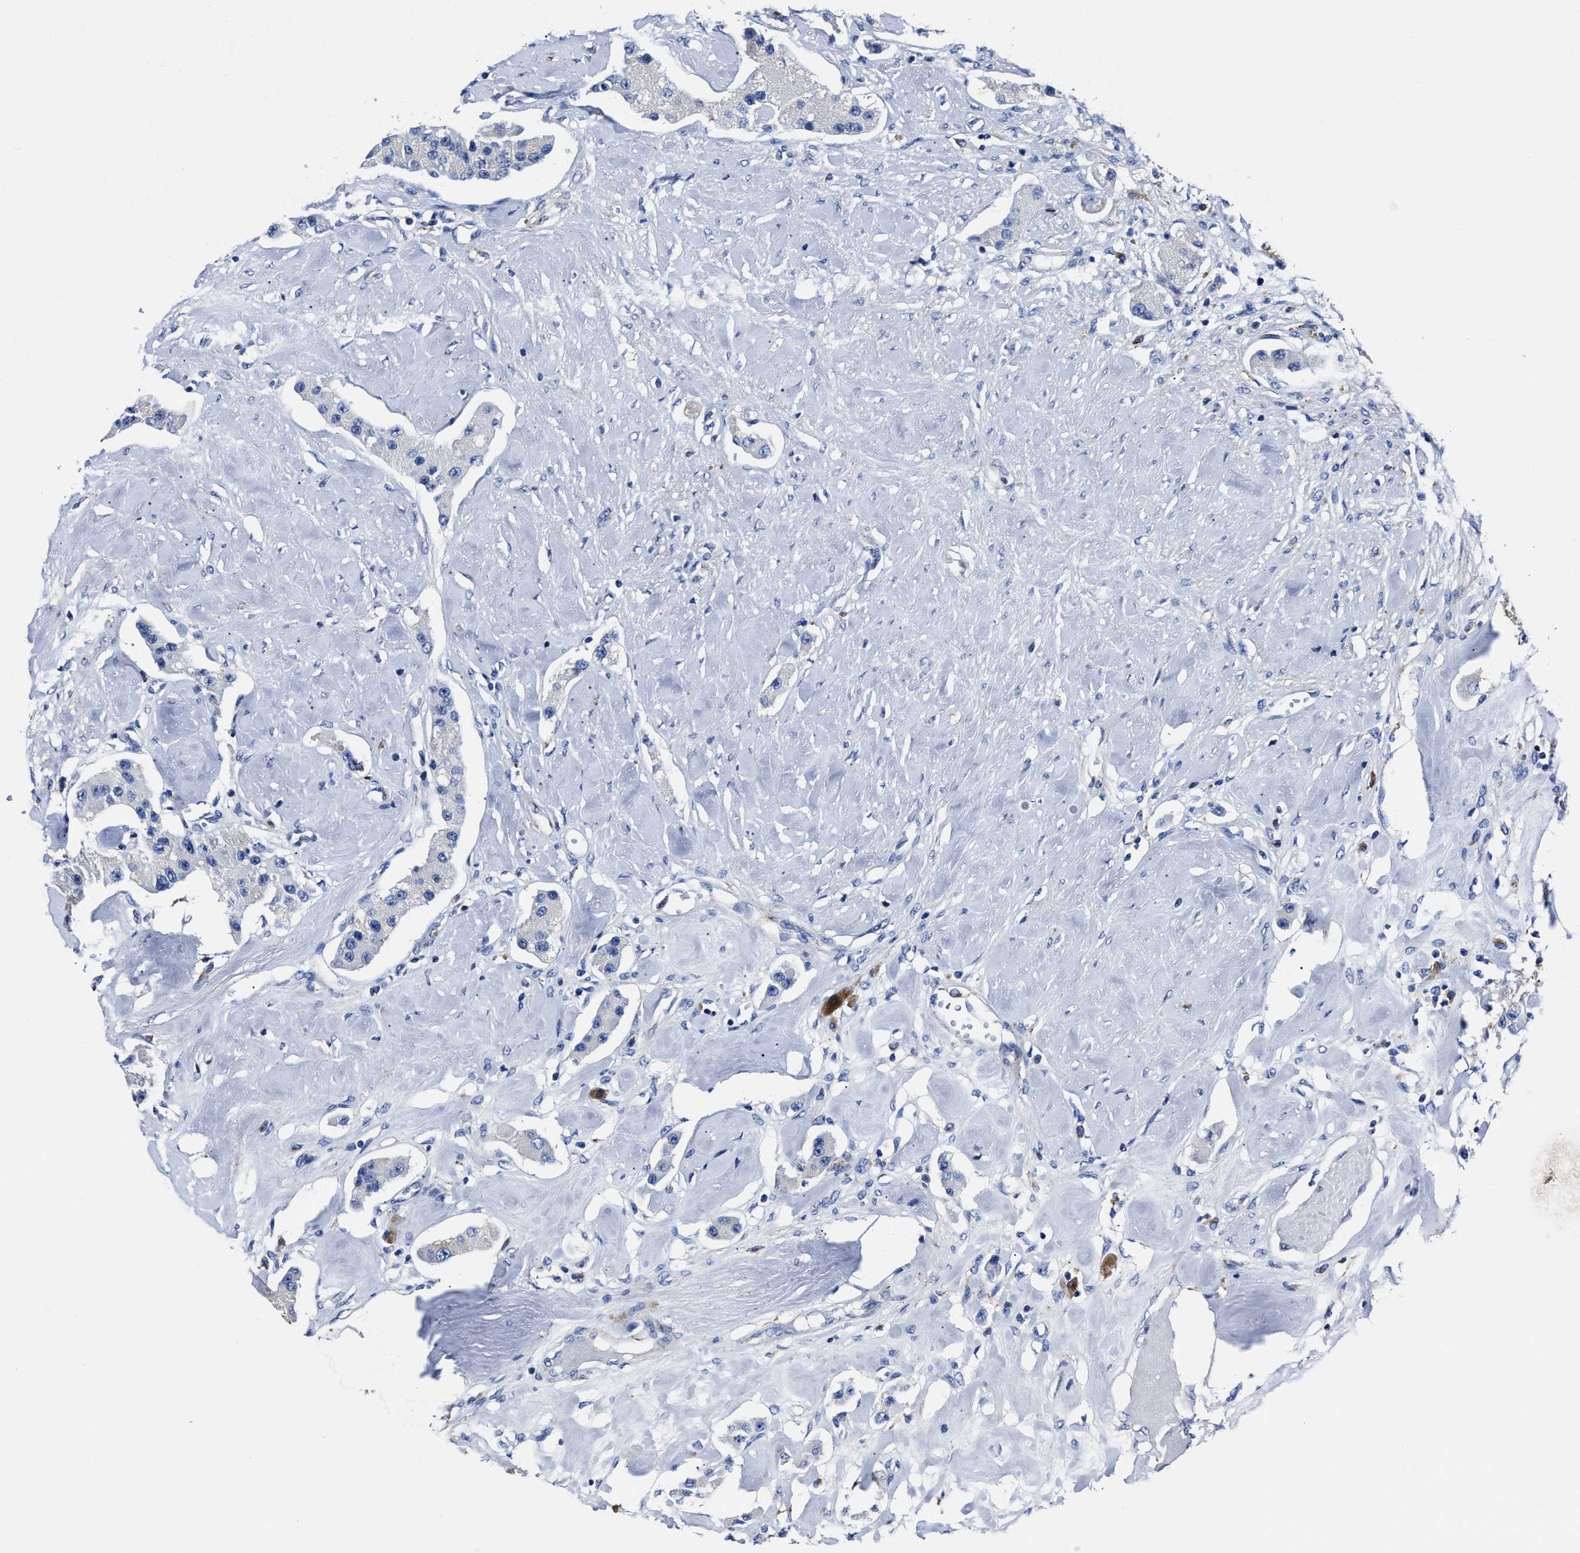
{"staining": {"intensity": "moderate", "quantity": "25%-75%", "location": "cytoplasmic/membranous"}, "tissue": "carcinoid", "cell_type": "Tumor cells", "image_type": "cancer", "snomed": [{"axis": "morphology", "description": "Carcinoid, malignant, NOS"}, {"axis": "topography", "description": "Pancreas"}], "caption": "Carcinoid was stained to show a protein in brown. There is medium levels of moderate cytoplasmic/membranous positivity in approximately 25%-75% of tumor cells.", "gene": "LAMTOR4", "patient": {"sex": "male", "age": 41}}